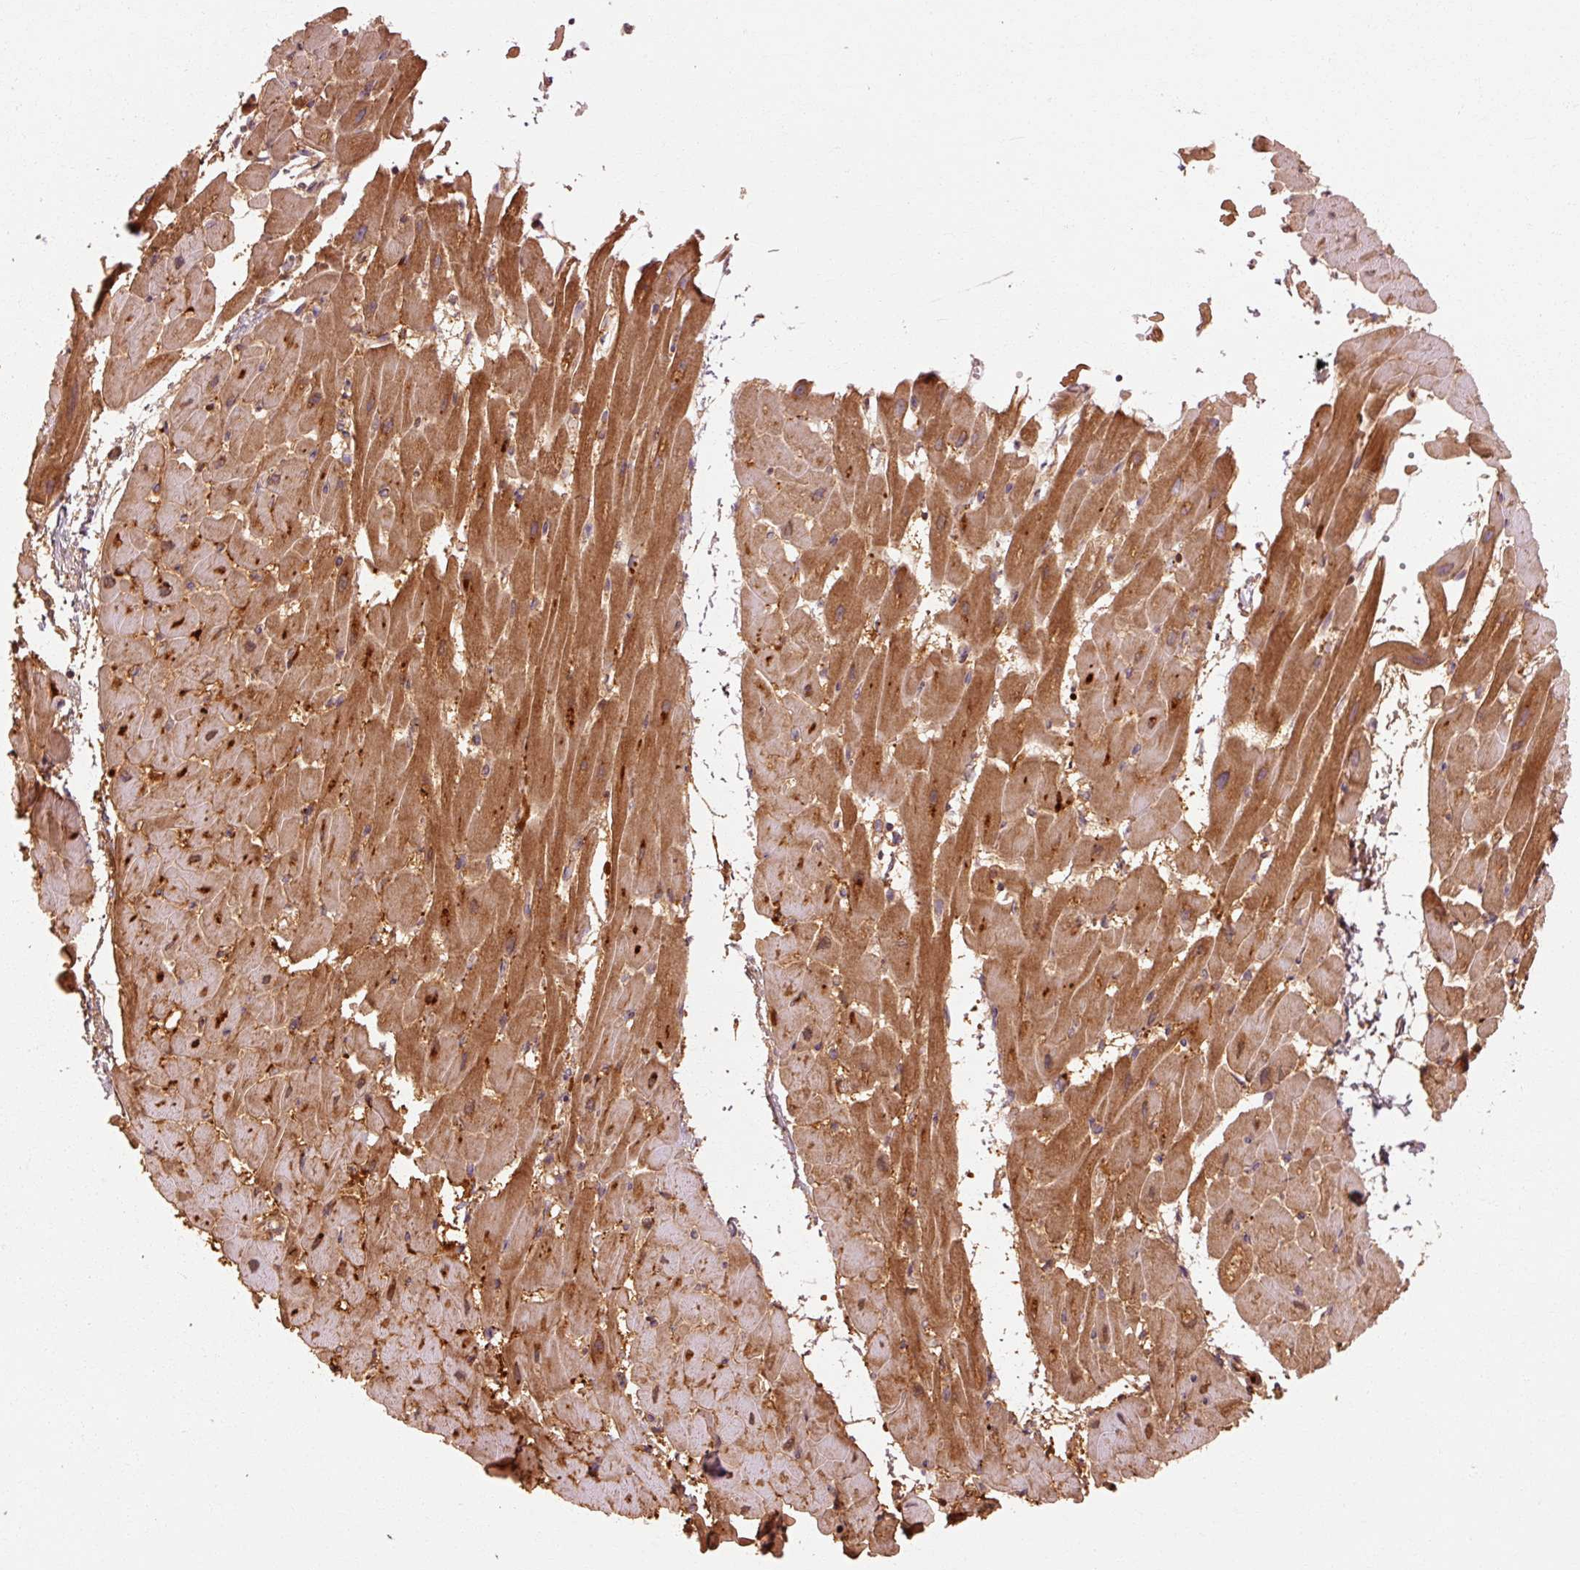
{"staining": {"intensity": "strong", "quantity": ">75%", "location": "cytoplasmic/membranous"}, "tissue": "heart muscle", "cell_type": "Cardiomyocytes", "image_type": "normal", "snomed": [{"axis": "morphology", "description": "Normal tissue, NOS"}, {"axis": "topography", "description": "Heart"}], "caption": "Strong cytoplasmic/membranous protein staining is identified in approximately >75% of cardiomyocytes in heart muscle.", "gene": "CTNNA1", "patient": {"sex": "male", "age": 37}}